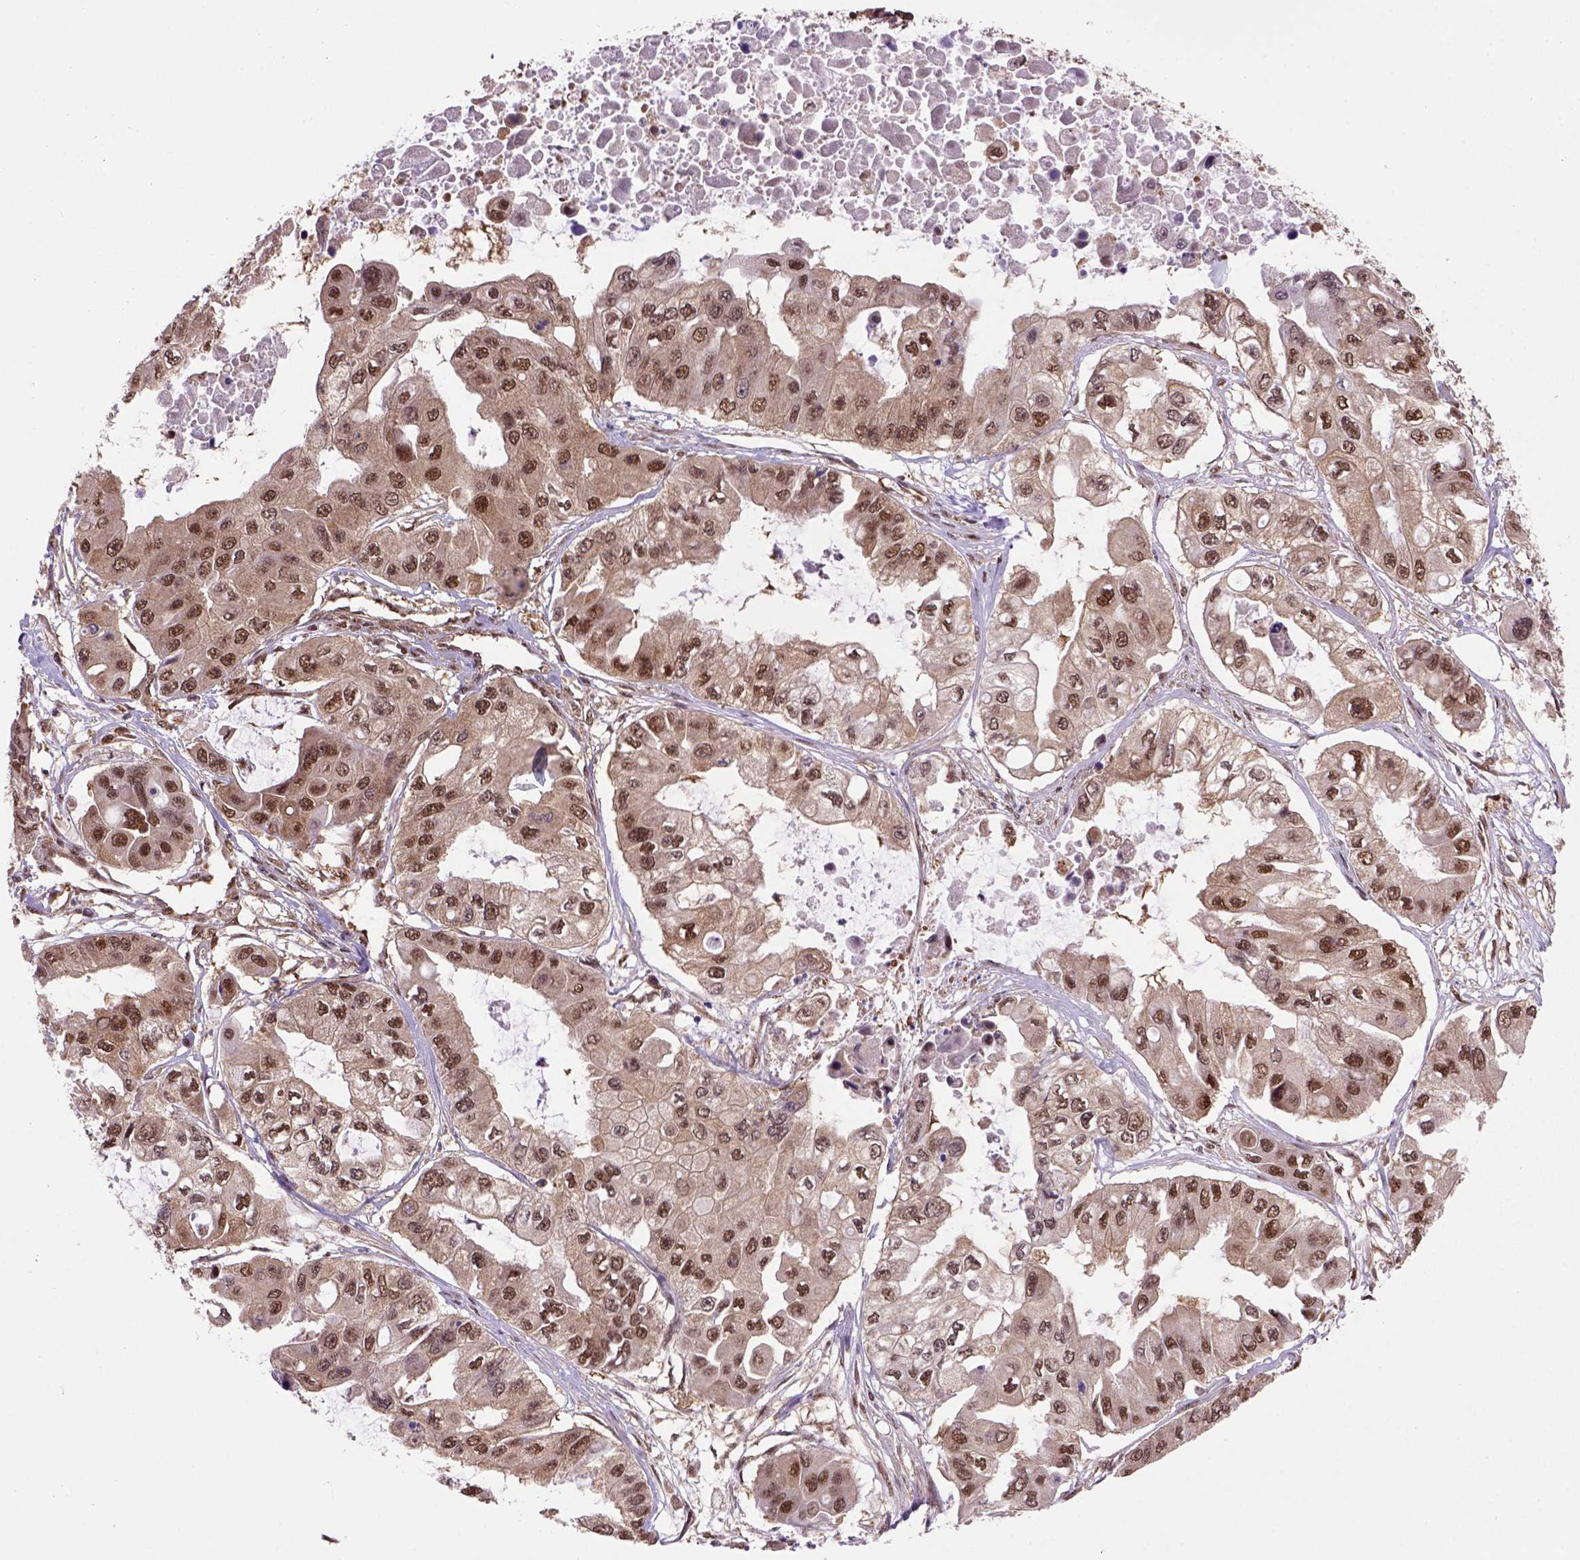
{"staining": {"intensity": "strong", "quantity": ">75%", "location": "nuclear"}, "tissue": "ovarian cancer", "cell_type": "Tumor cells", "image_type": "cancer", "snomed": [{"axis": "morphology", "description": "Cystadenocarcinoma, serous, NOS"}, {"axis": "topography", "description": "Ovary"}], "caption": "Protein staining of serous cystadenocarcinoma (ovarian) tissue demonstrates strong nuclear expression in approximately >75% of tumor cells.", "gene": "PSMC2", "patient": {"sex": "female", "age": 56}}